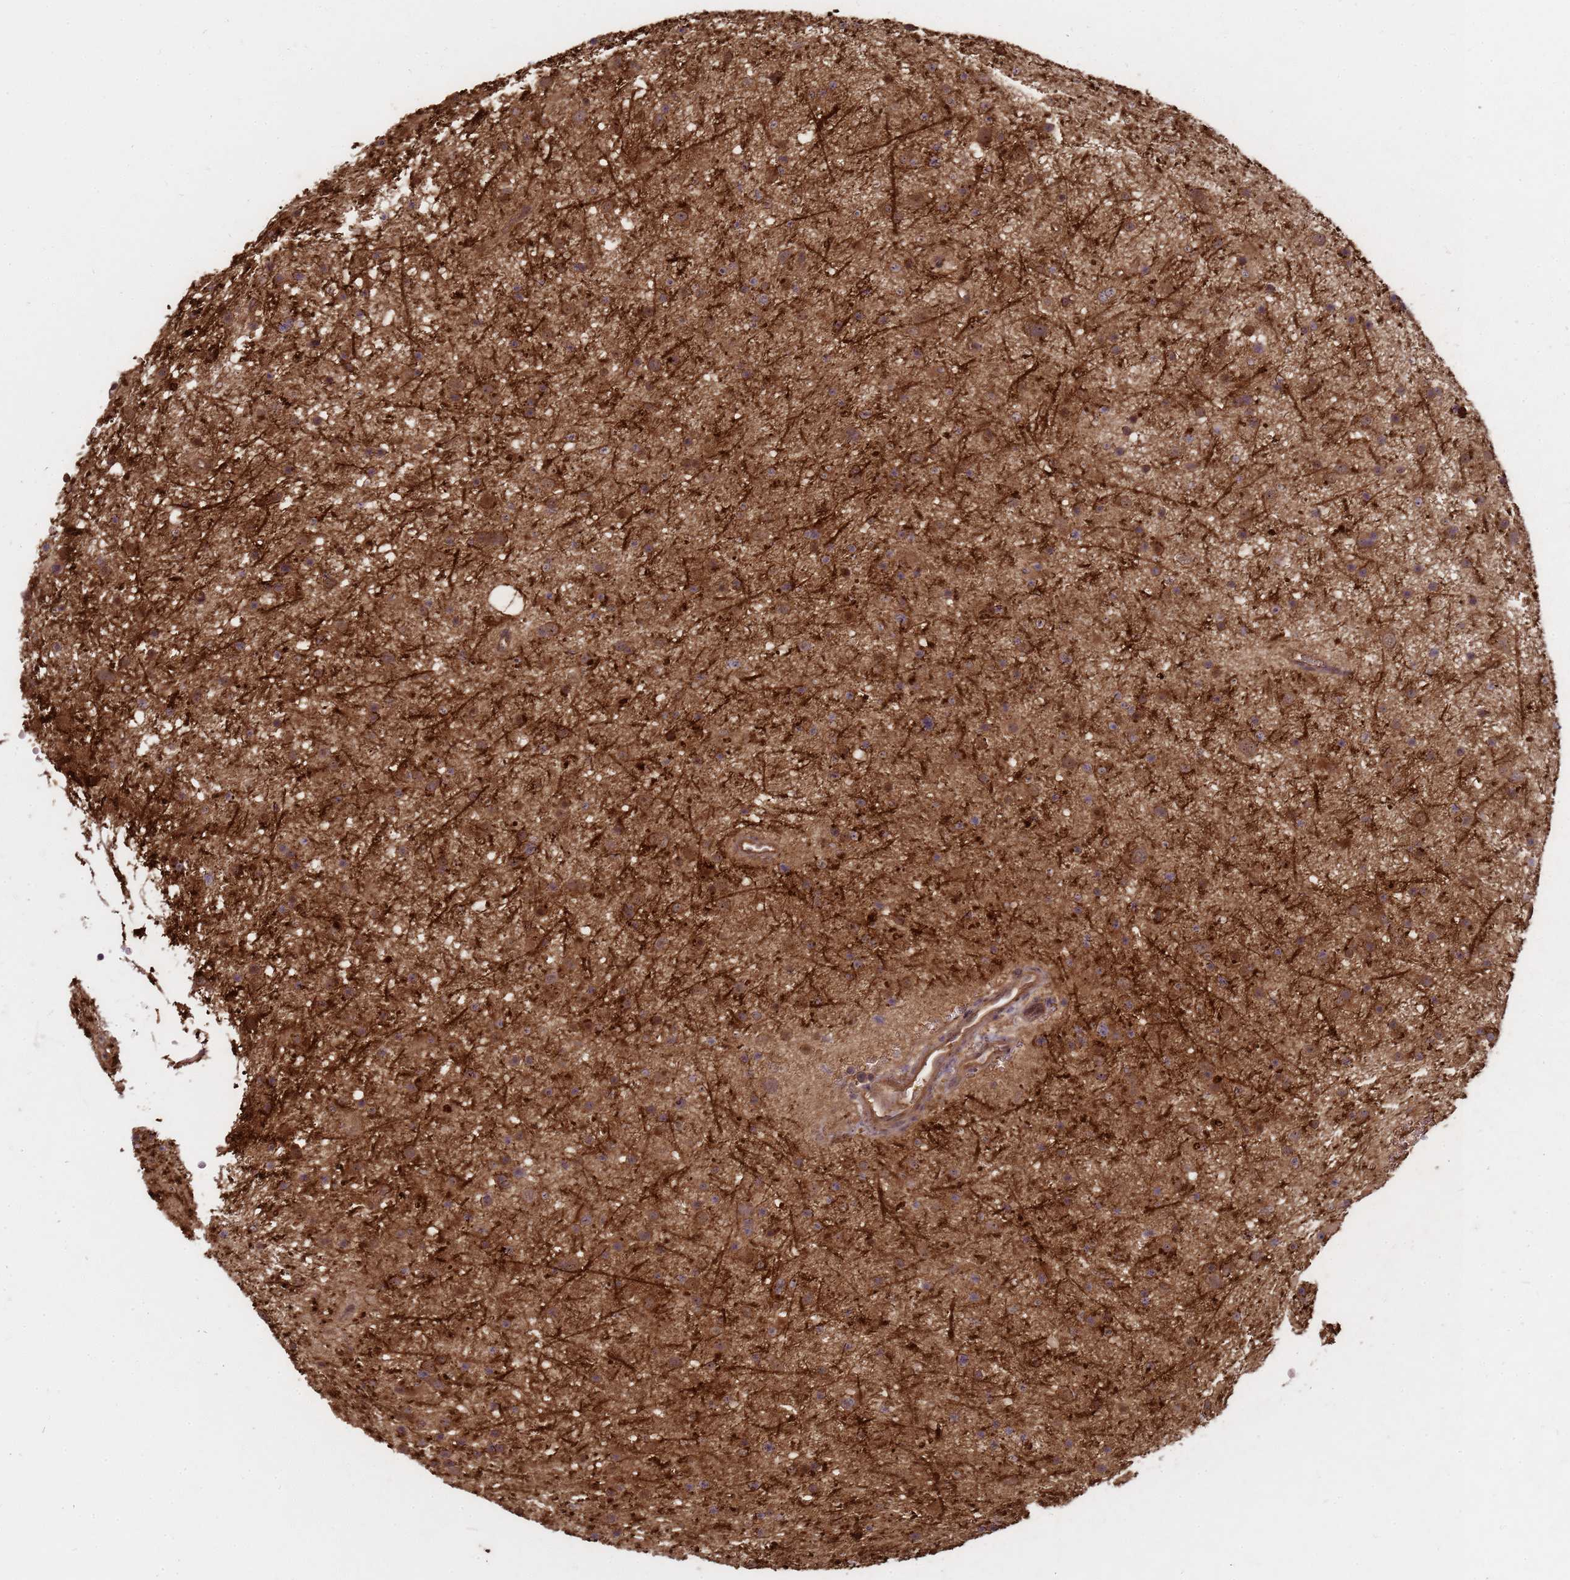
{"staining": {"intensity": "moderate", "quantity": ">75%", "location": "cytoplasmic/membranous"}, "tissue": "glioma", "cell_type": "Tumor cells", "image_type": "cancer", "snomed": [{"axis": "morphology", "description": "Glioma, malignant, Low grade"}, {"axis": "topography", "description": "Cerebral cortex"}], "caption": "Malignant low-grade glioma stained with a protein marker exhibits moderate staining in tumor cells.", "gene": "CRBN", "patient": {"sex": "female", "age": 39}}